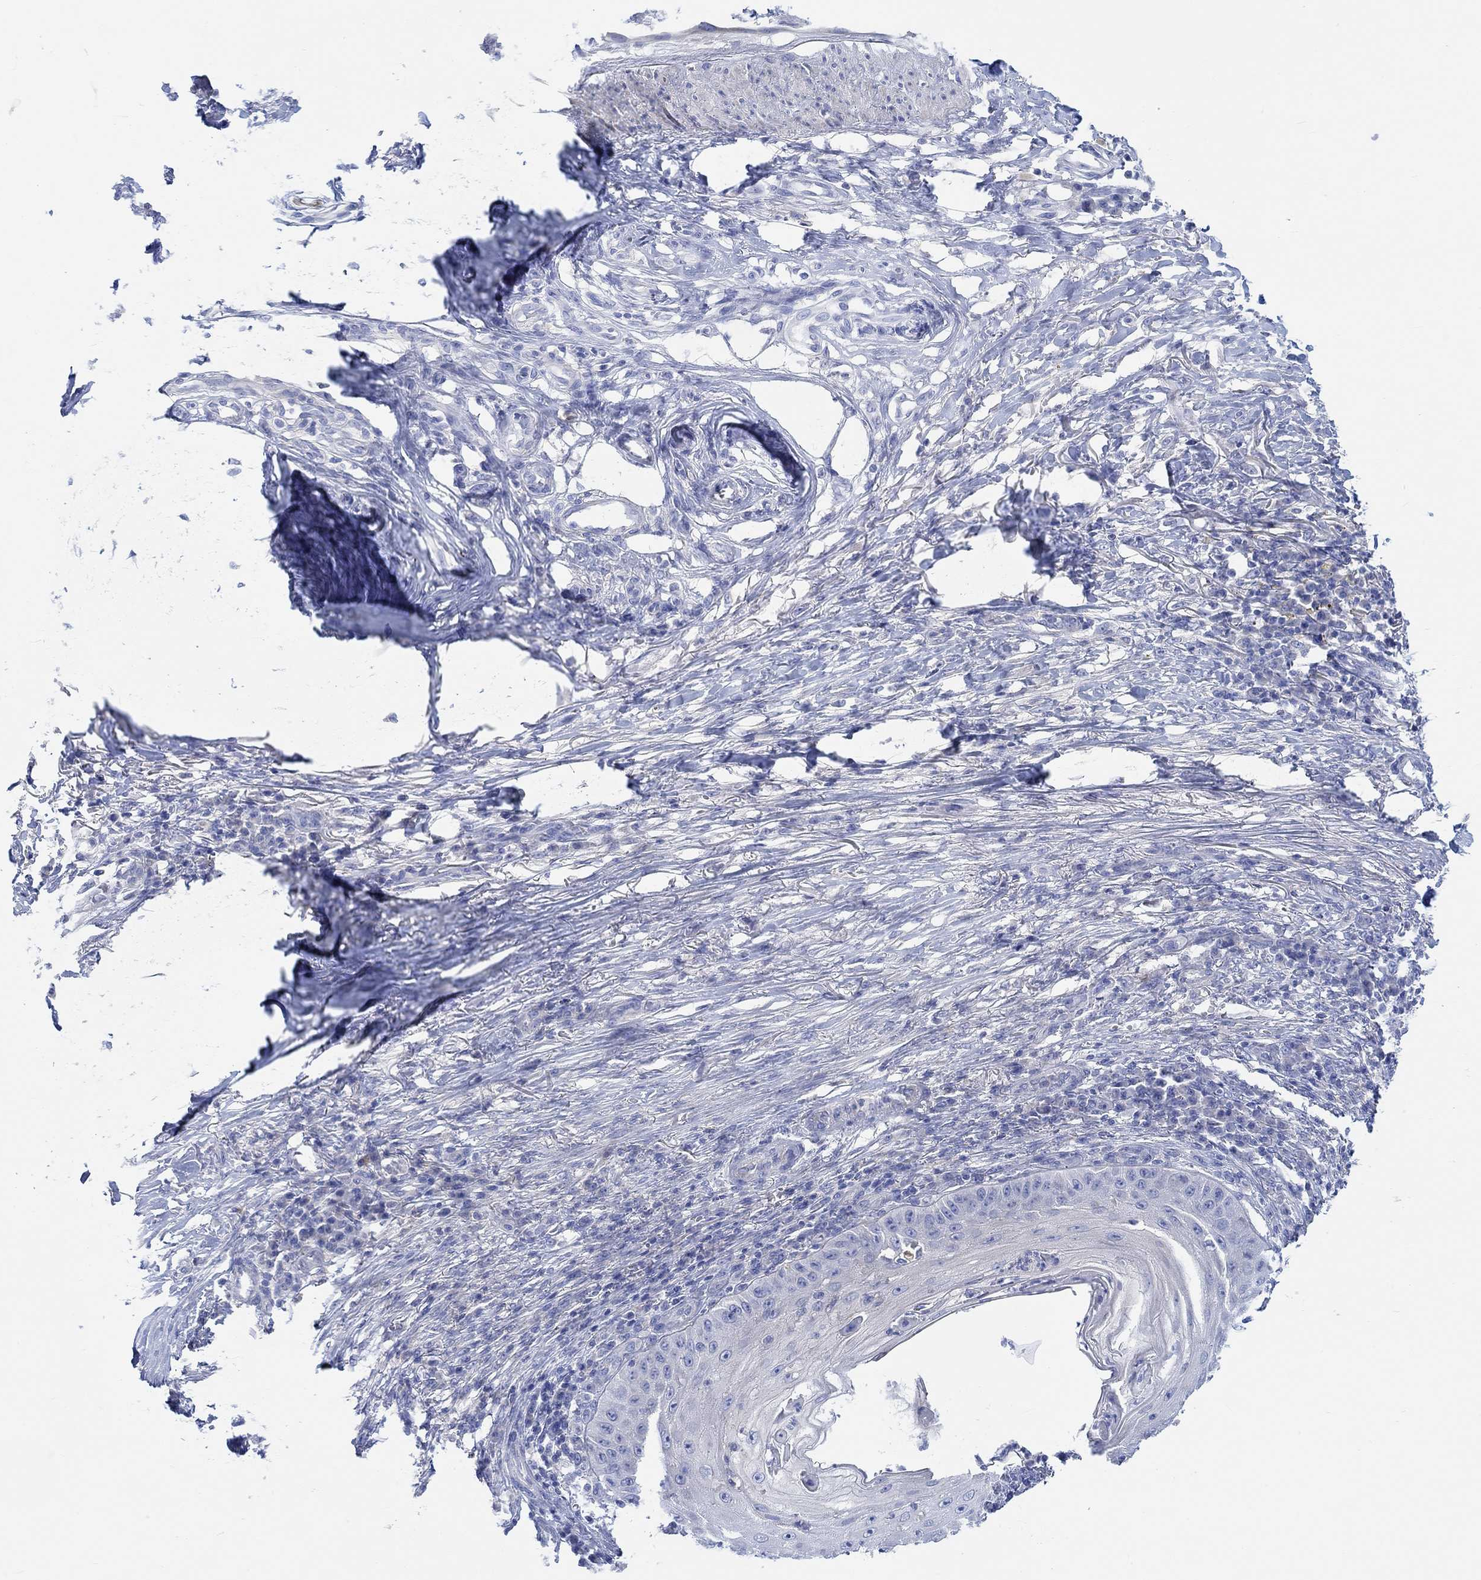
{"staining": {"intensity": "negative", "quantity": "none", "location": "none"}, "tissue": "skin cancer", "cell_type": "Tumor cells", "image_type": "cancer", "snomed": [{"axis": "morphology", "description": "Squamous cell carcinoma, NOS"}, {"axis": "topography", "description": "Skin"}], "caption": "The immunohistochemistry micrograph has no significant staining in tumor cells of skin cancer (squamous cell carcinoma) tissue. (DAB (3,3'-diaminobenzidine) immunohistochemistry (IHC), high magnification).", "gene": "REEP6", "patient": {"sex": "male", "age": 70}}